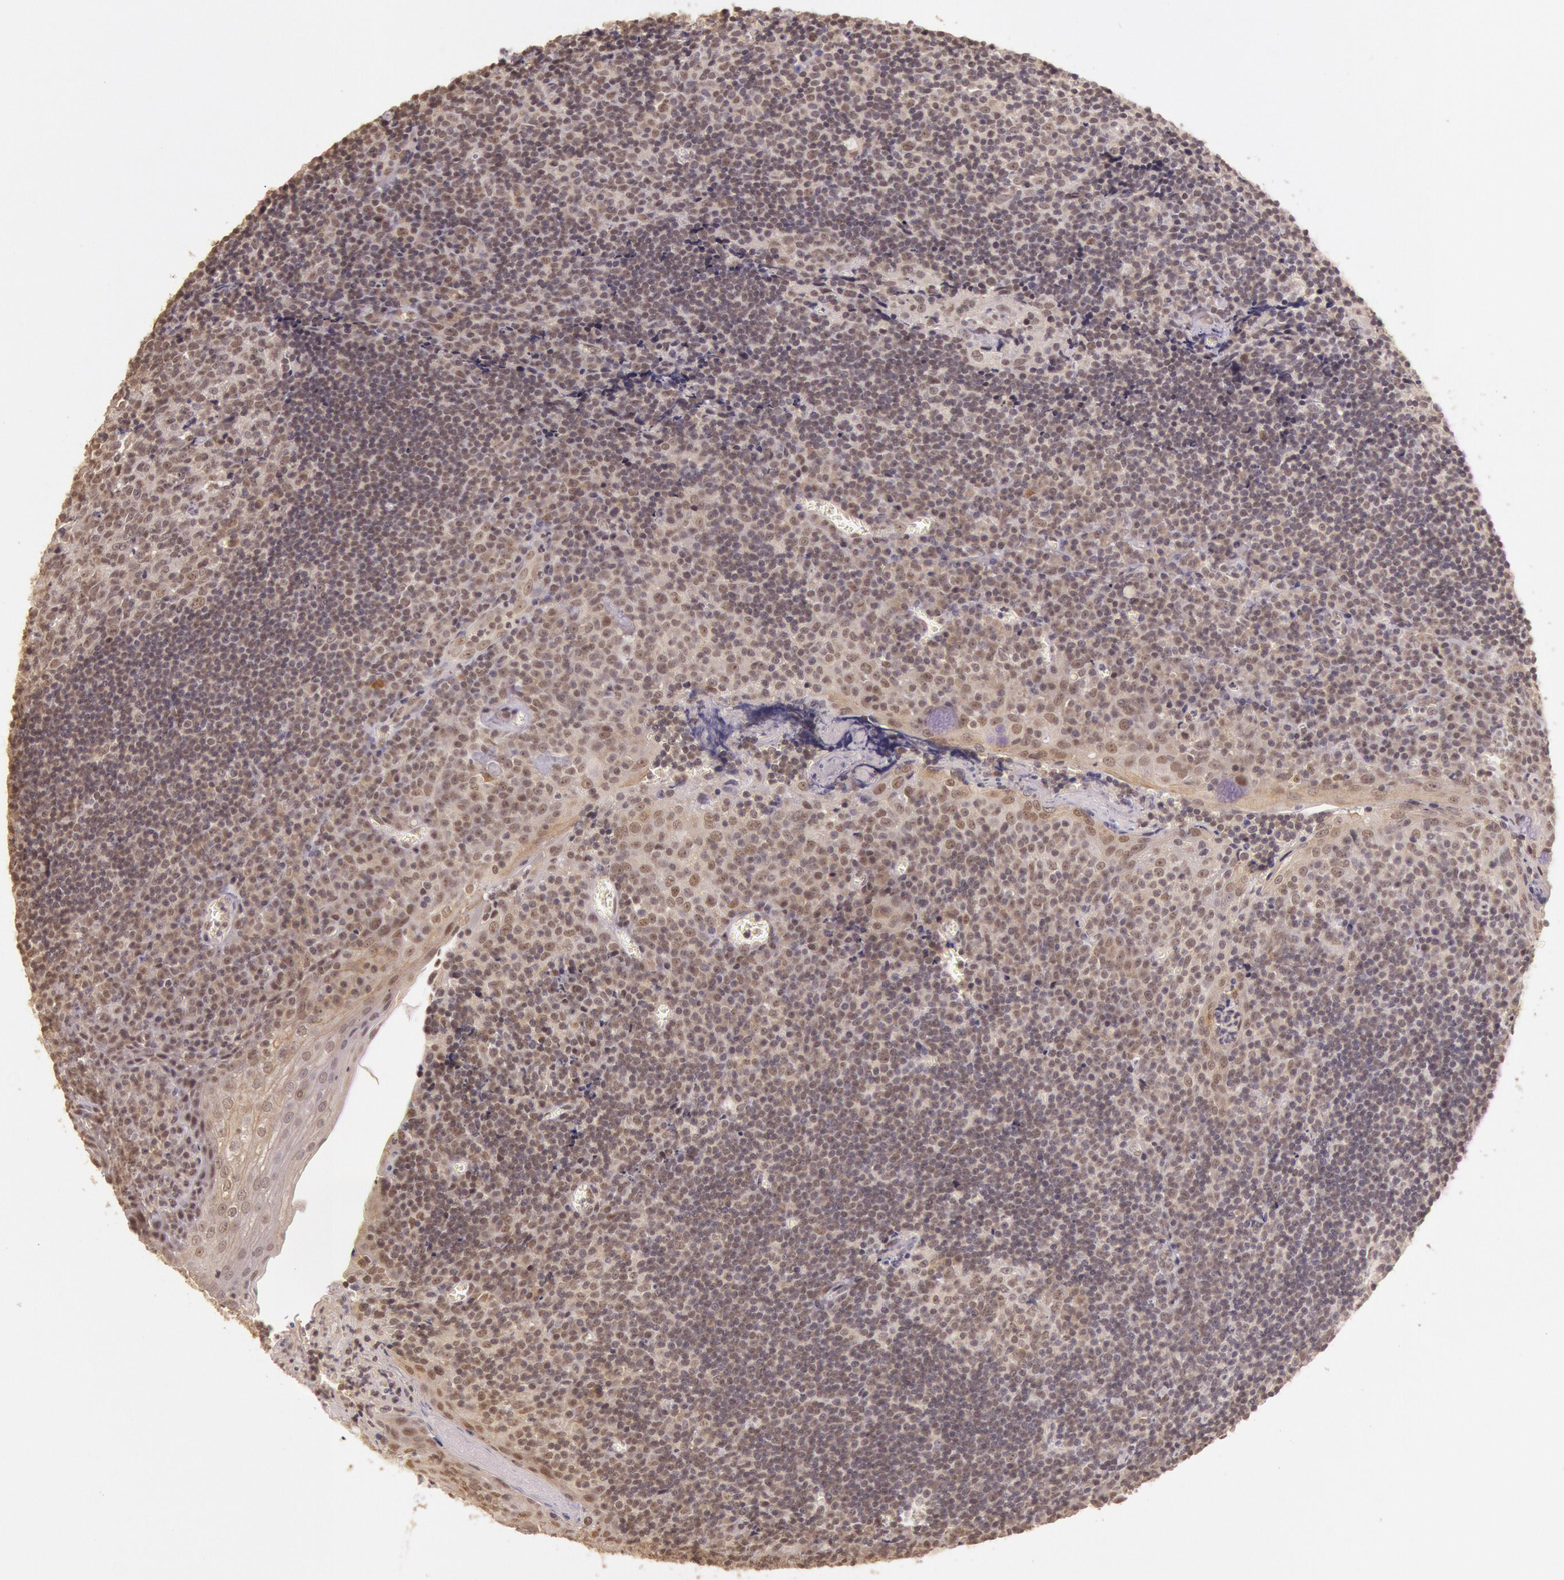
{"staining": {"intensity": "weak", "quantity": ">75%", "location": "nuclear"}, "tissue": "tonsil", "cell_type": "Germinal center cells", "image_type": "normal", "snomed": [{"axis": "morphology", "description": "Normal tissue, NOS"}, {"axis": "topography", "description": "Tonsil"}], "caption": "Benign tonsil was stained to show a protein in brown. There is low levels of weak nuclear expression in approximately >75% of germinal center cells. Nuclei are stained in blue.", "gene": "RTL10", "patient": {"sex": "male", "age": 20}}